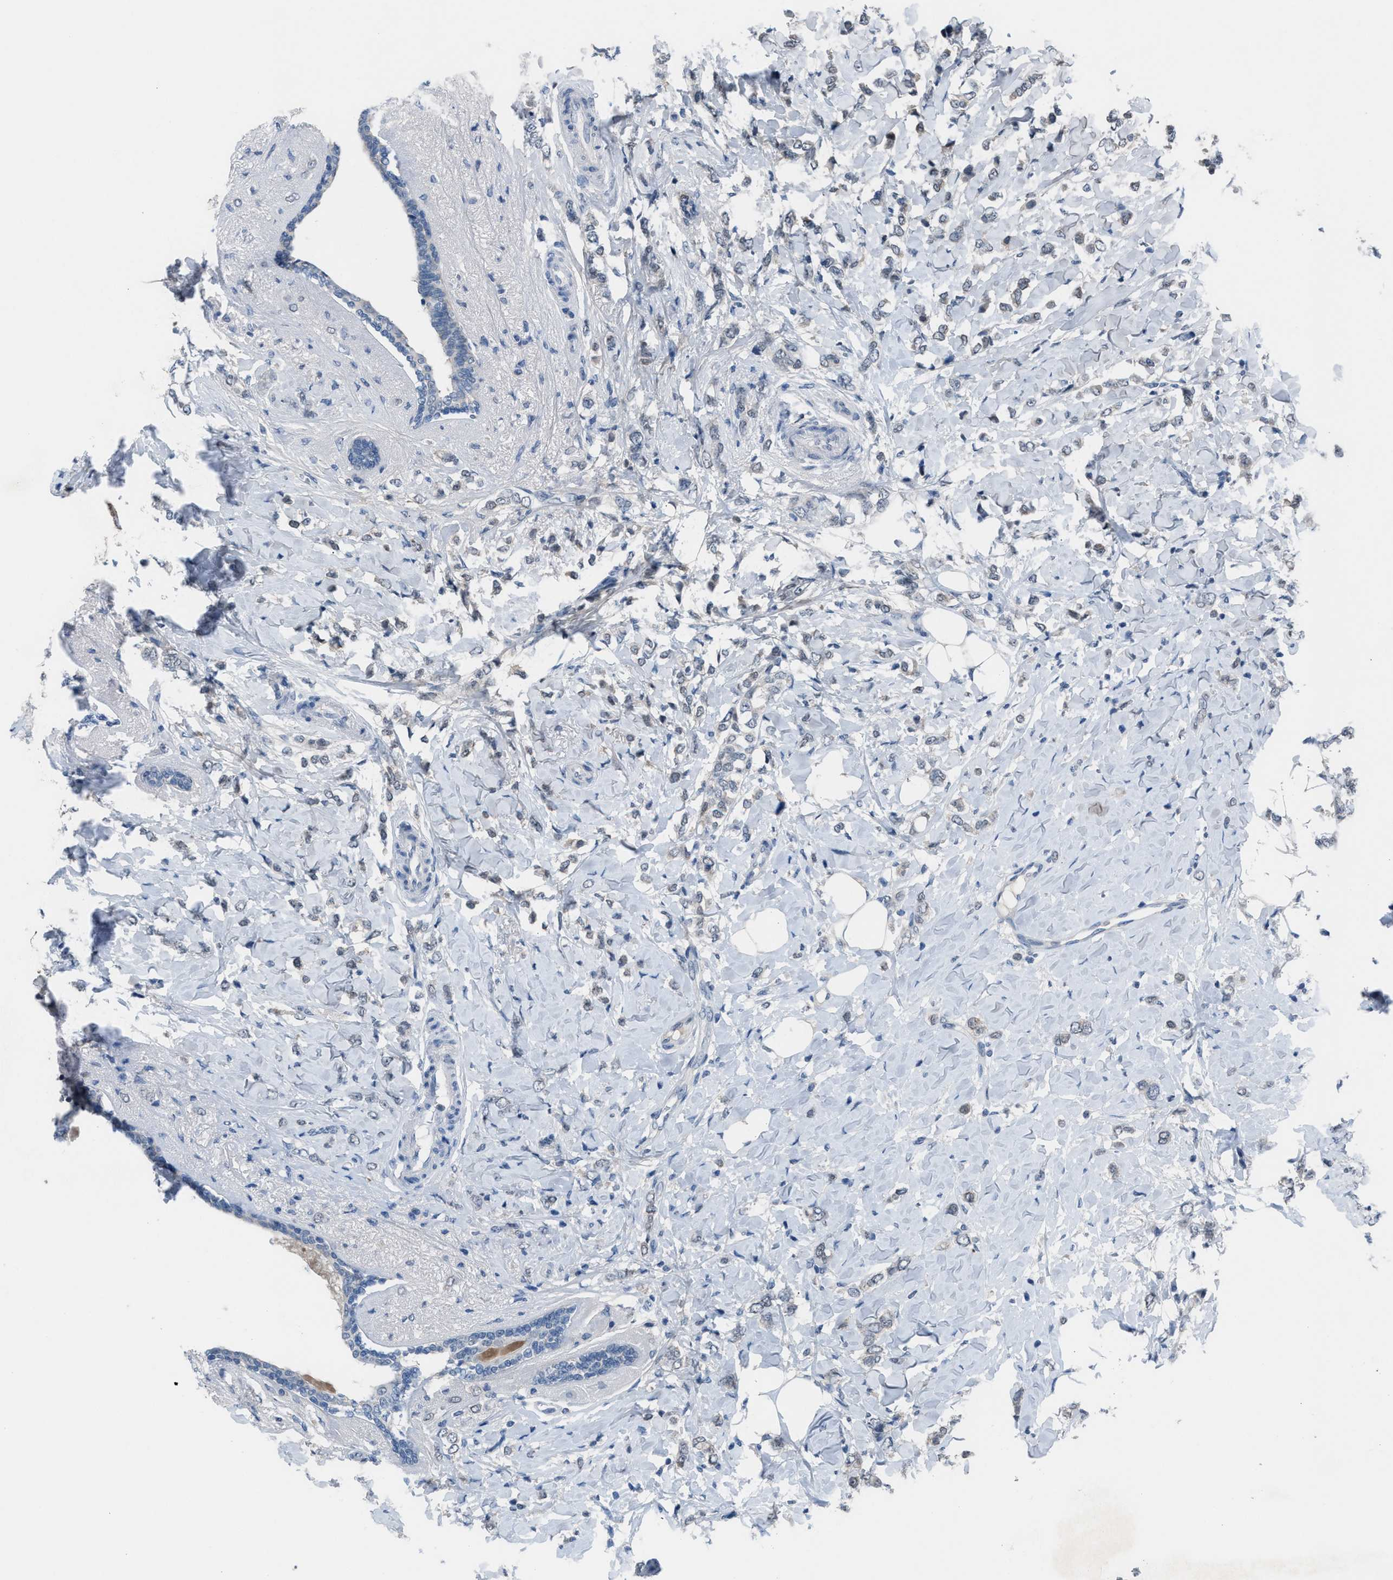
{"staining": {"intensity": "negative", "quantity": "none", "location": "none"}, "tissue": "breast cancer", "cell_type": "Tumor cells", "image_type": "cancer", "snomed": [{"axis": "morphology", "description": "Normal tissue, NOS"}, {"axis": "morphology", "description": "Lobular carcinoma"}, {"axis": "topography", "description": "Breast"}], "caption": "This is an IHC histopathology image of breast lobular carcinoma. There is no staining in tumor cells.", "gene": "ANAPC11", "patient": {"sex": "female", "age": 47}}